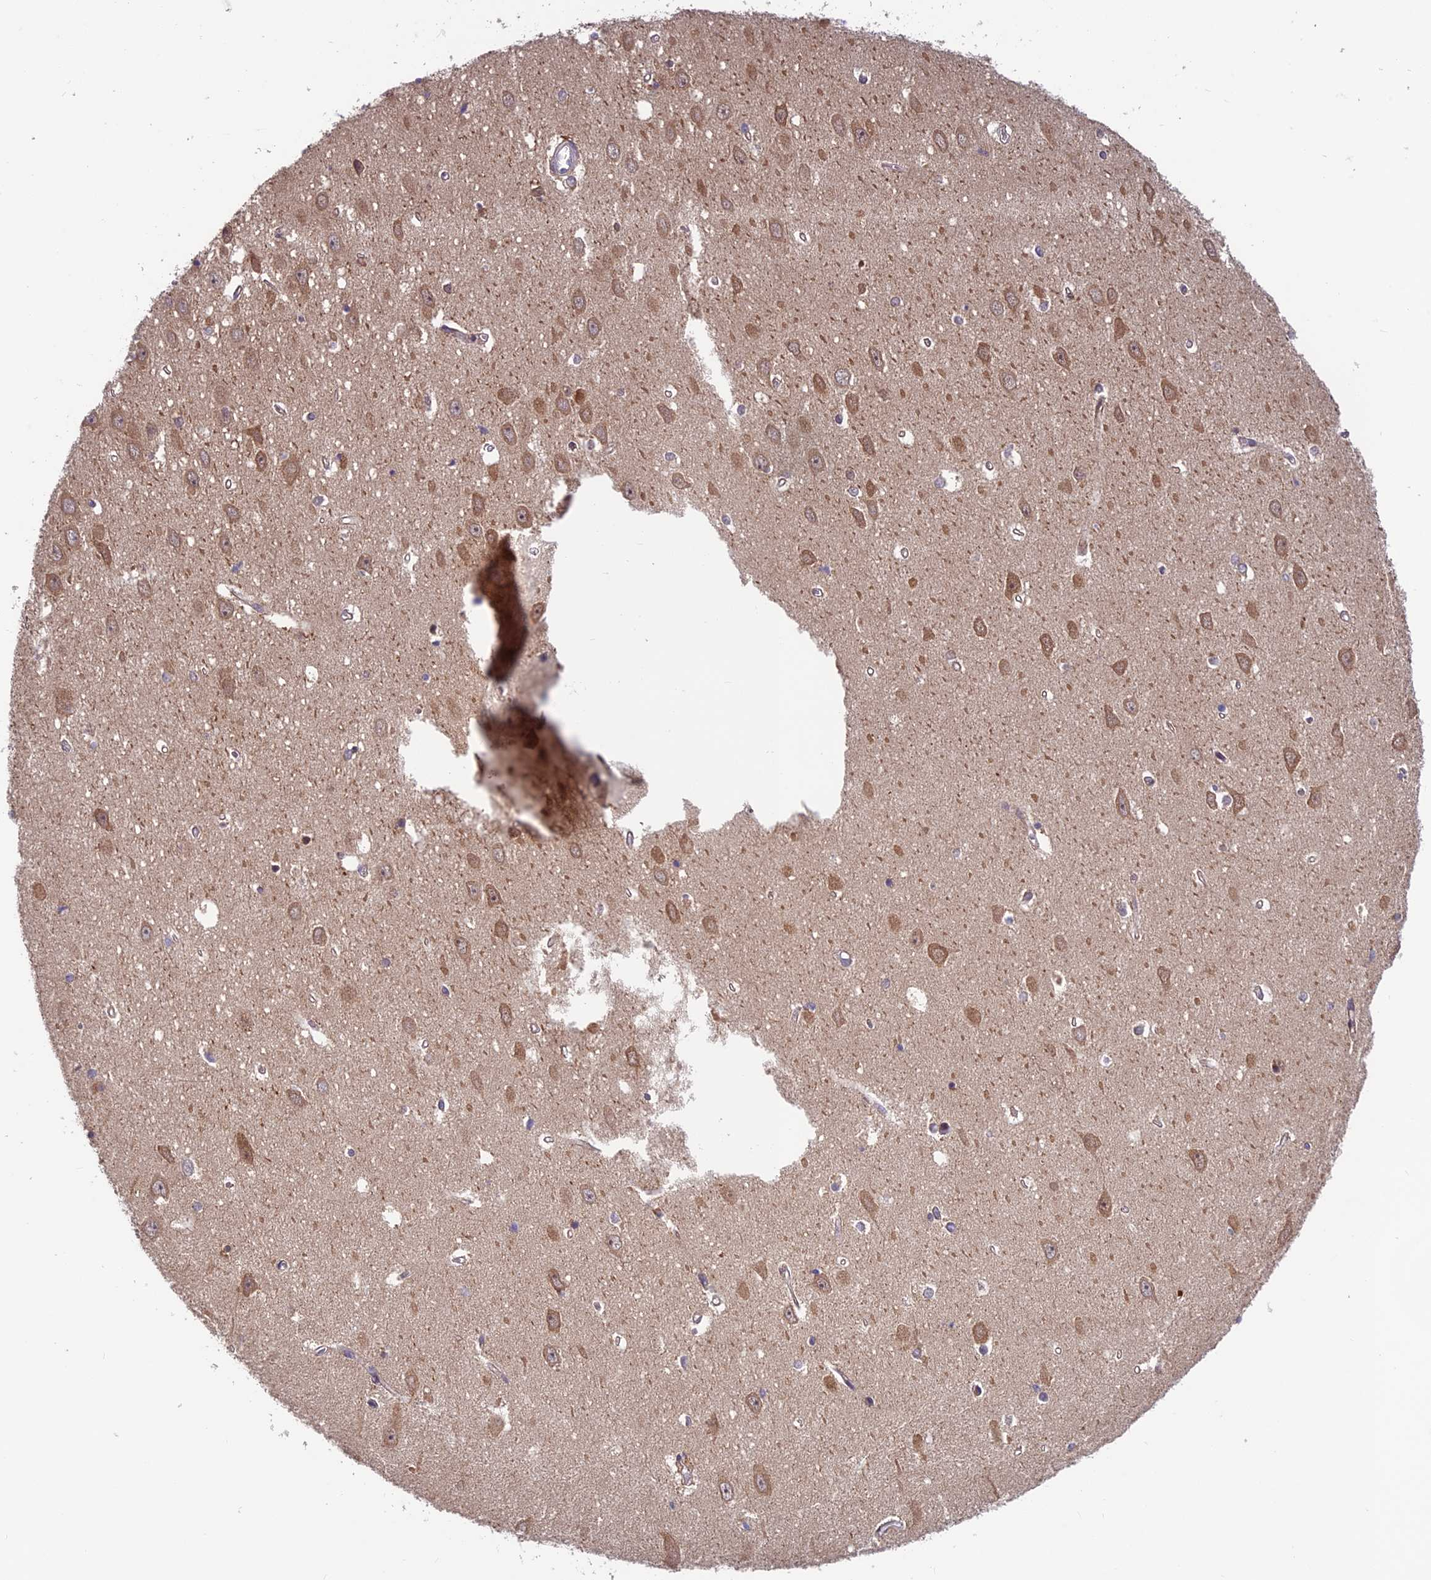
{"staining": {"intensity": "moderate", "quantity": "<25%", "location": "cytoplasmic/membranous,nuclear"}, "tissue": "hippocampus", "cell_type": "Glial cells", "image_type": "normal", "snomed": [{"axis": "morphology", "description": "Normal tissue, NOS"}, {"axis": "topography", "description": "Hippocampus"}], "caption": "Glial cells show low levels of moderate cytoplasmic/membranous,nuclear expression in about <25% of cells in normal hippocampus. The protein of interest is stained brown, and the nuclei are stained in blue (DAB IHC with brightfield microscopy, high magnification).", "gene": "CCDC15", "patient": {"sex": "female", "age": 64}}